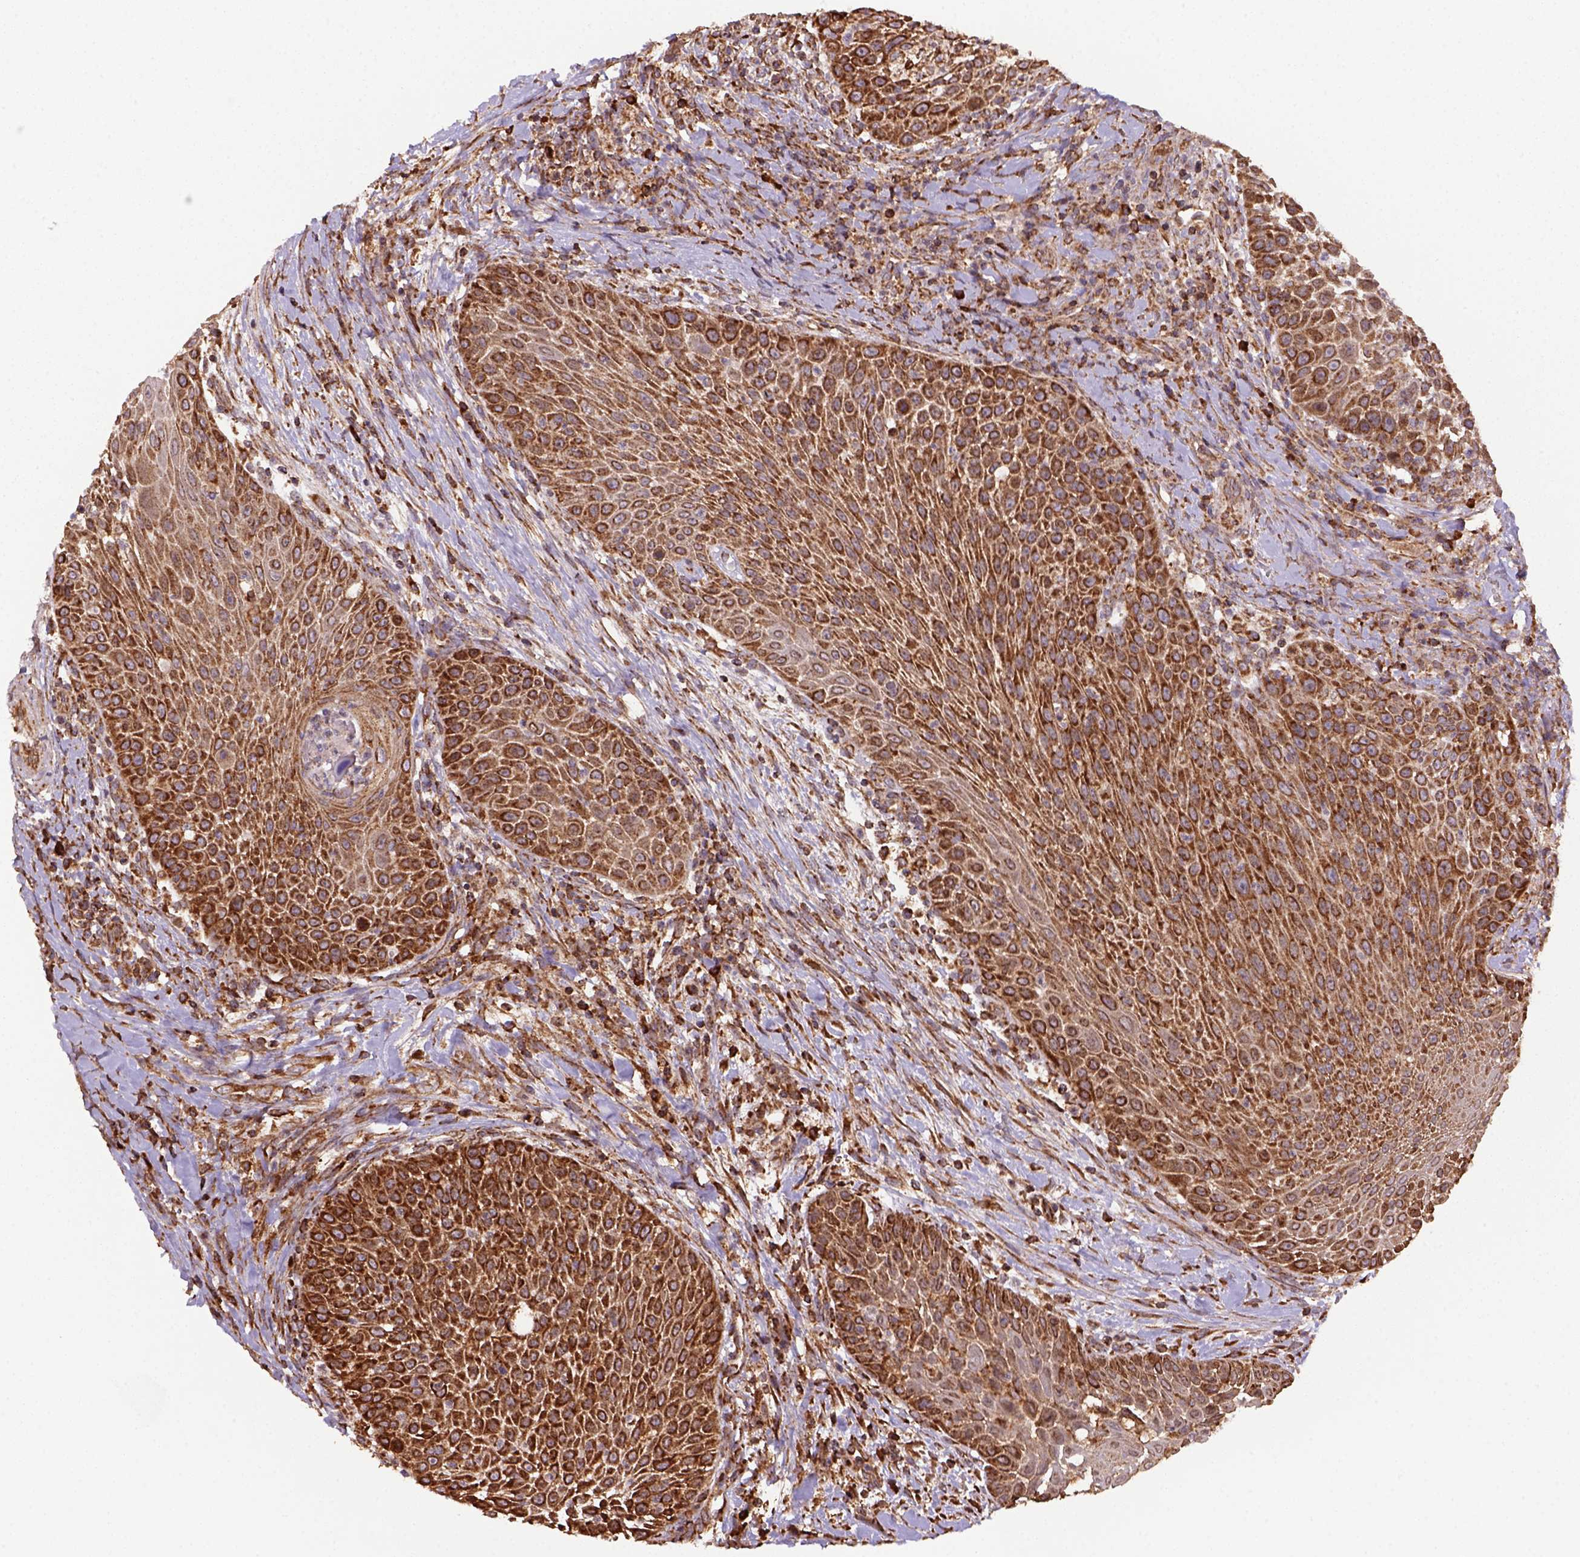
{"staining": {"intensity": "strong", "quantity": ">75%", "location": "cytoplasmic/membranous"}, "tissue": "head and neck cancer", "cell_type": "Tumor cells", "image_type": "cancer", "snomed": [{"axis": "morphology", "description": "Squamous cell carcinoma, NOS"}, {"axis": "topography", "description": "Head-Neck"}], "caption": "DAB (3,3'-diaminobenzidine) immunohistochemical staining of human head and neck cancer displays strong cytoplasmic/membranous protein positivity in approximately >75% of tumor cells.", "gene": "MAPK8IP3", "patient": {"sex": "male", "age": 69}}